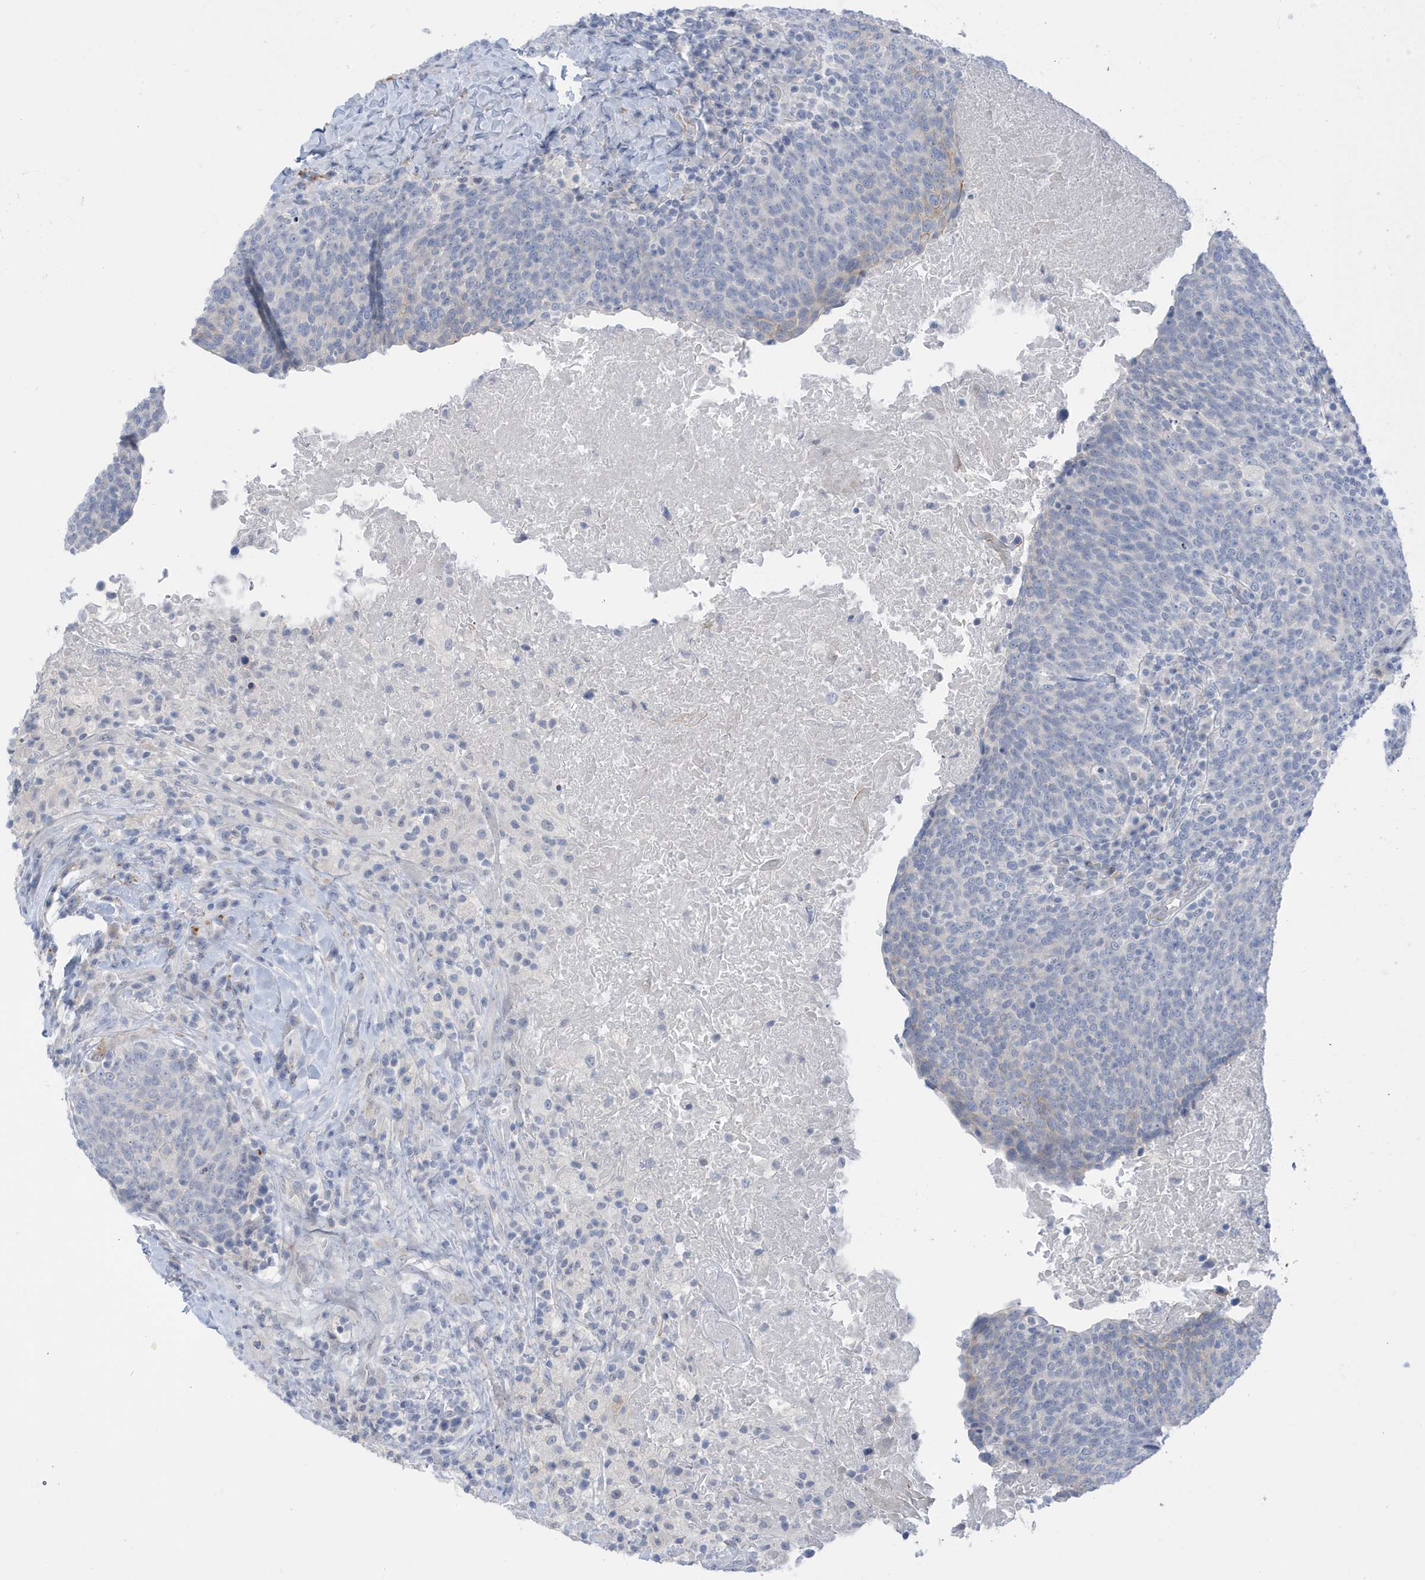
{"staining": {"intensity": "negative", "quantity": "none", "location": "none"}, "tissue": "head and neck cancer", "cell_type": "Tumor cells", "image_type": "cancer", "snomed": [{"axis": "morphology", "description": "Squamous cell carcinoma, NOS"}, {"axis": "morphology", "description": "Squamous cell carcinoma, metastatic, NOS"}, {"axis": "topography", "description": "Lymph node"}, {"axis": "topography", "description": "Head-Neck"}], "caption": "Squamous cell carcinoma (head and neck) was stained to show a protein in brown. There is no significant expression in tumor cells.", "gene": "PERM1", "patient": {"sex": "male", "age": 62}}